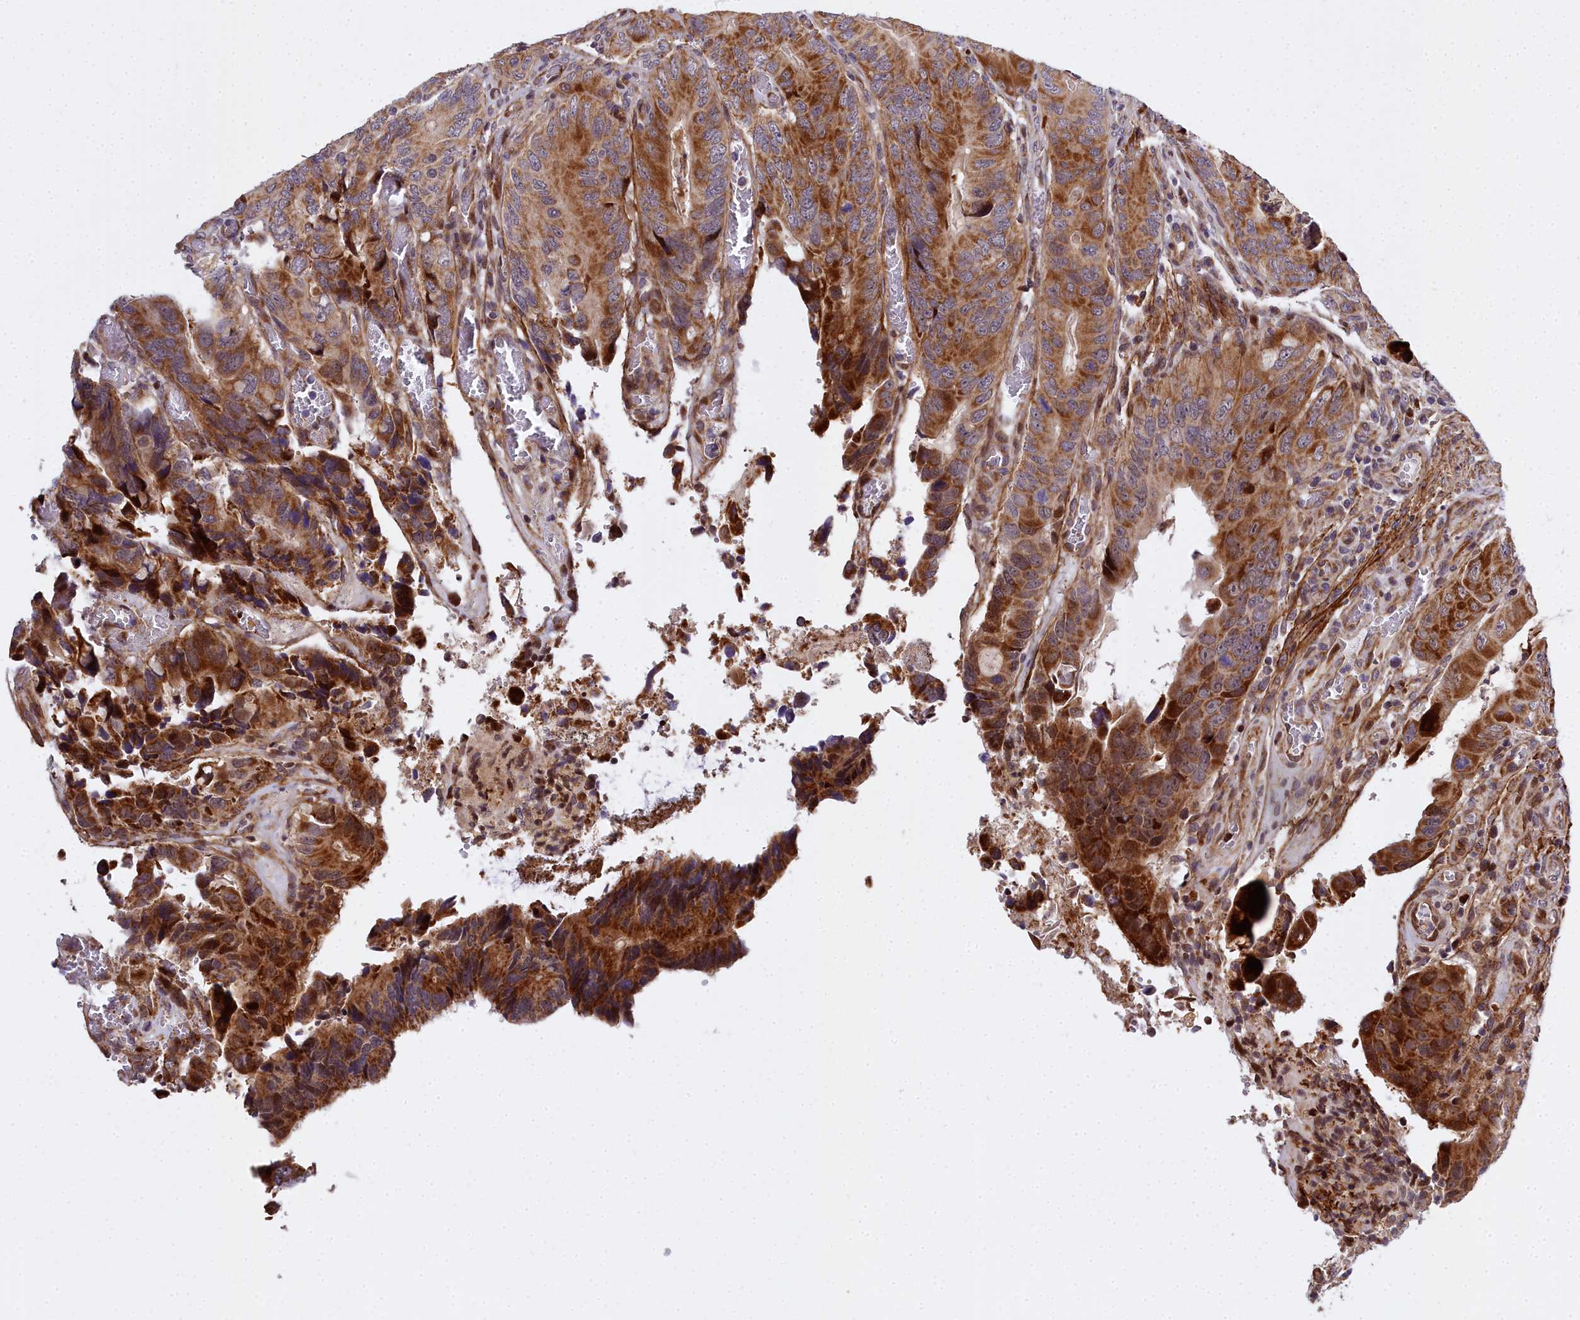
{"staining": {"intensity": "strong", "quantity": ">75%", "location": "cytoplasmic/membranous"}, "tissue": "colorectal cancer", "cell_type": "Tumor cells", "image_type": "cancer", "snomed": [{"axis": "morphology", "description": "Adenocarcinoma, NOS"}, {"axis": "topography", "description": "Colon"}], "caption": "Strong cytoplasmic/membranous staining is identified in about >75% of tumor cells in colorectal adenocarcinoma.", "gene": "MRPS11", "patient": {"sex": "male", "age": 84}}